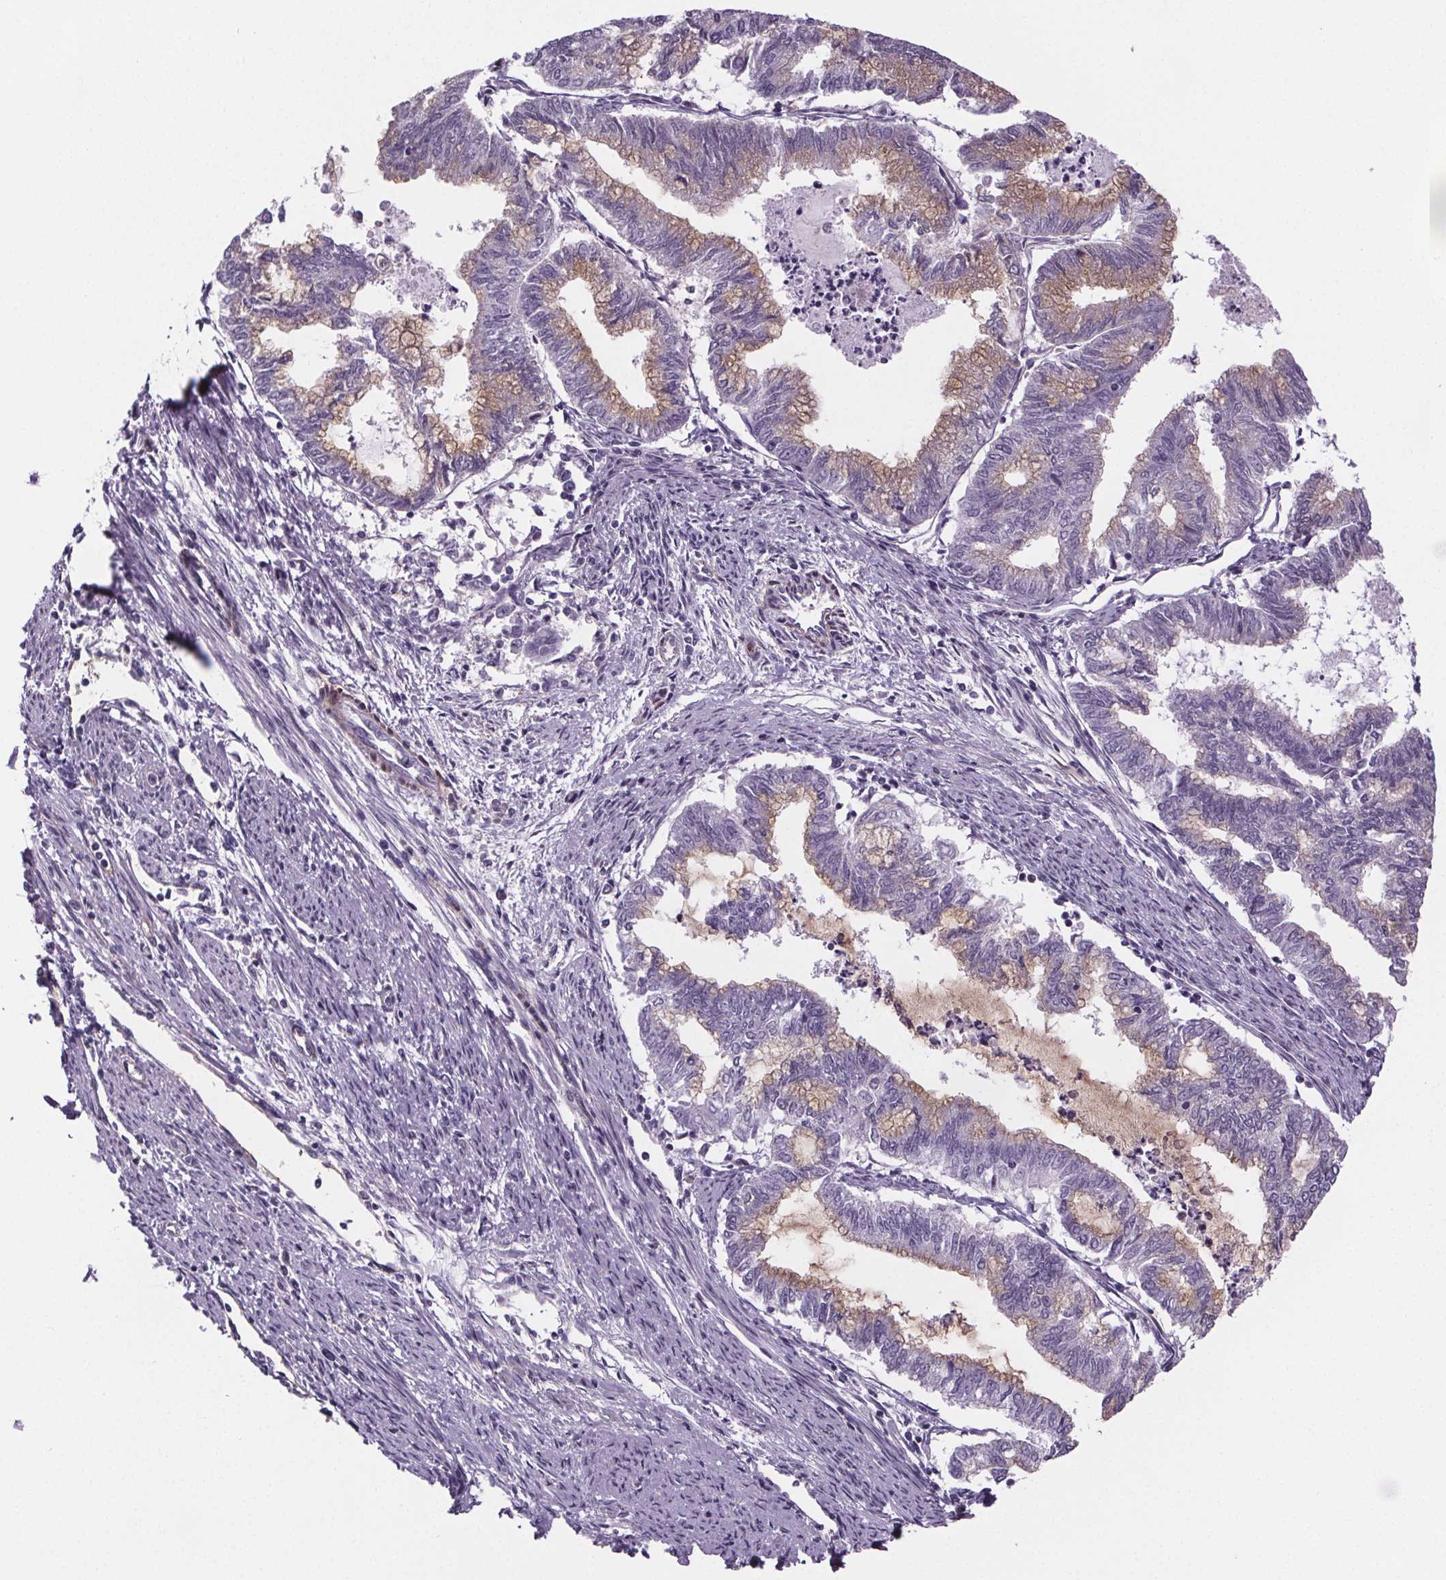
{"staining": {"intensity": "weak", "quantity": "25%-75%", "location": "cytoplasmic/membranous"}, "tissue": "endometrial cancer", "cell_type": "Tumor cells", "image_type": "cancer", "snomed": [{"axis": "morphology", "description": "Adenocarcinoma, NOS"}, {"axis": "topography", "description": "Endometrium"}], "caption": "Protein staining of endometrial cancer (adenocarcinoma) tissue reveals weak cytoplasmic/membranous positivity in about 25%-75% of tumor cells. (DAB IHC, brown staining for protein, blue staining for nuclei).", "gene": "TTC12", "patient": {"sex": "female", "age": 79}}